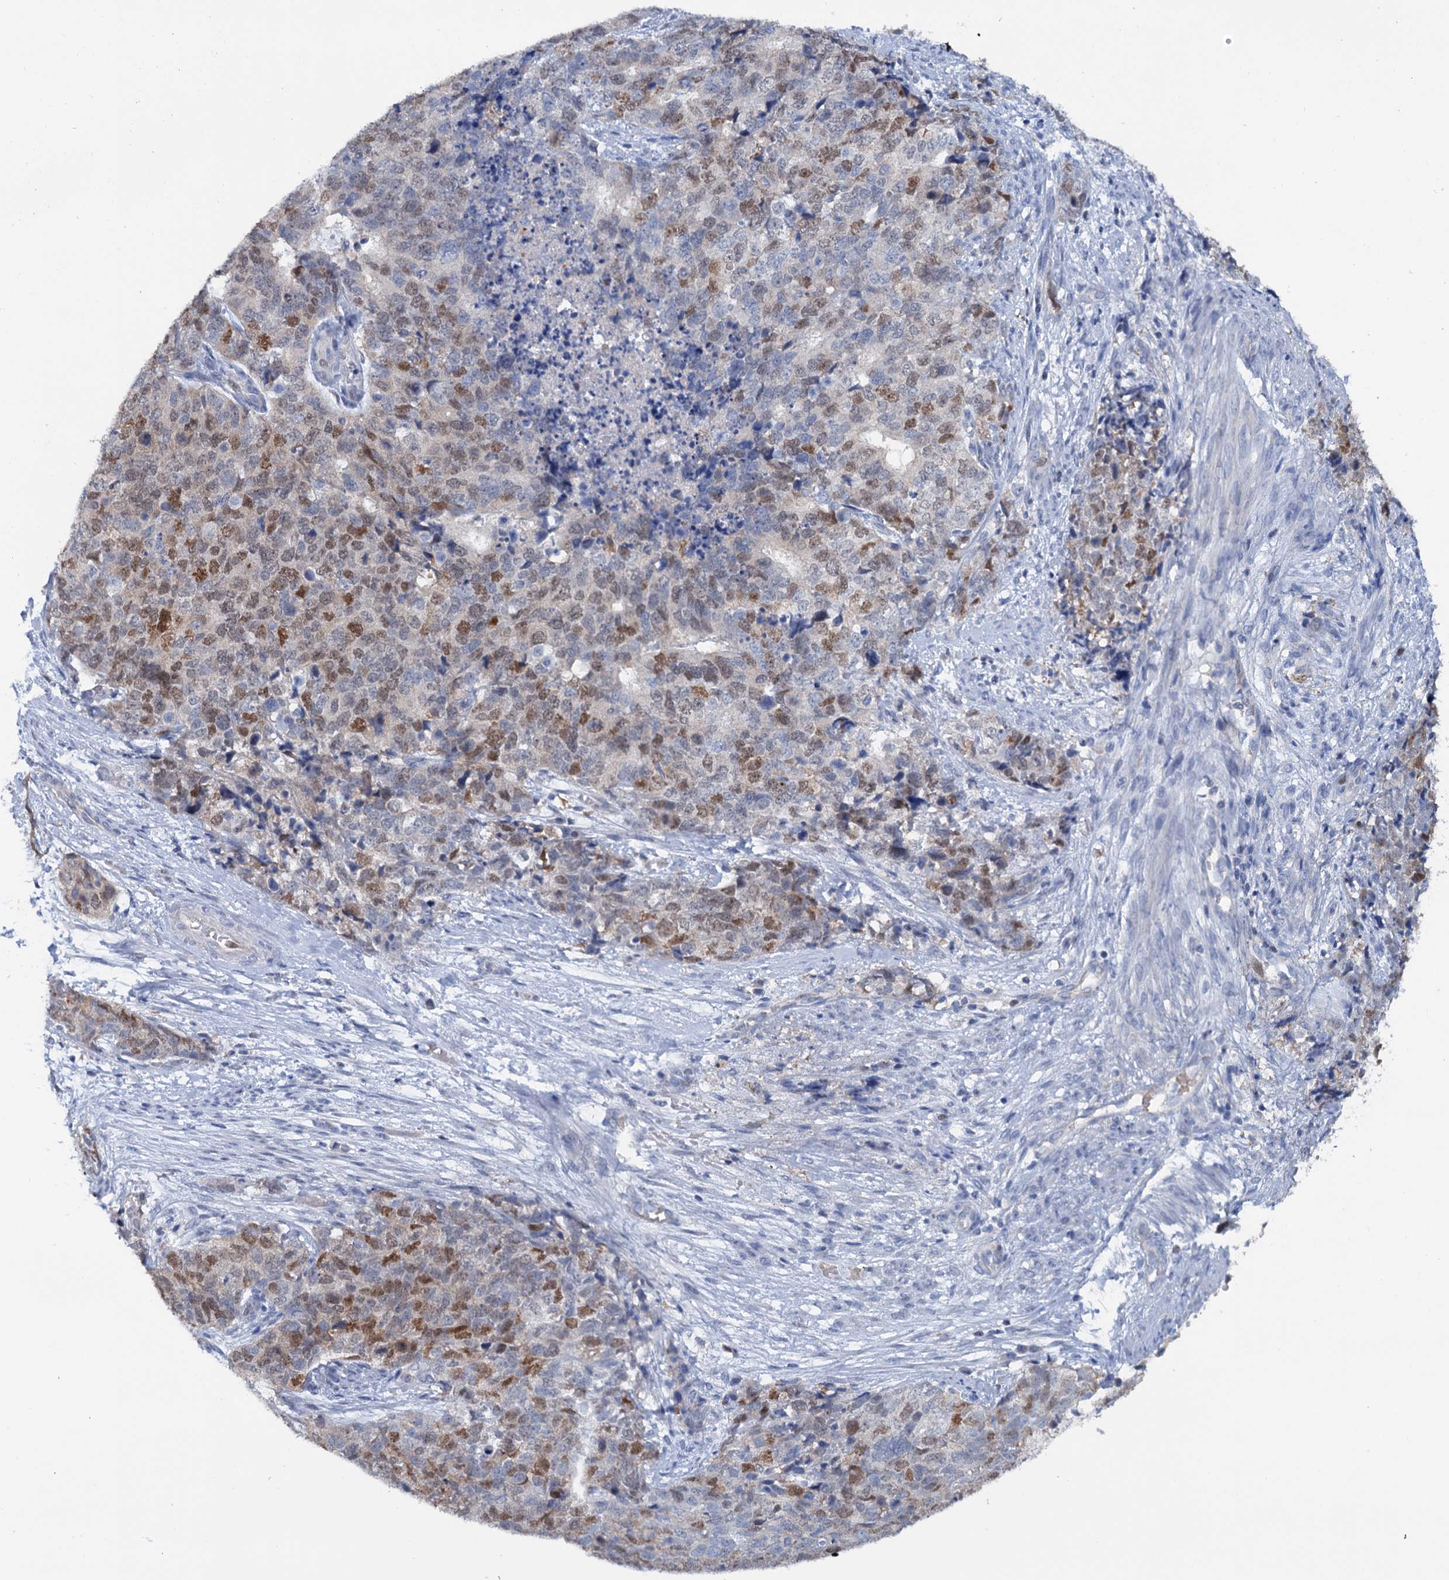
{"staining": {"intensity": "moderate", "quantity": "25%-75%", "location": "nuclear"}, "tissue": "cervical cancer", "cell_type": "Tumor cells", "image_type": "cancer", "snomed": [{"axis": "morphology", "description": "Squamous cell carcinoma, NOS"}, {"axis": "topography", "description": "Cervix"}], "caption": "Immunohistochemical staining of human cervical cancer (squamous cell carcinoma) reveals medium levels of moderate nuclear protein expression in about 25%-75% of tumor cells.", "gene": "FAM111B", "patient": {"sex": "female", "age": 63}}